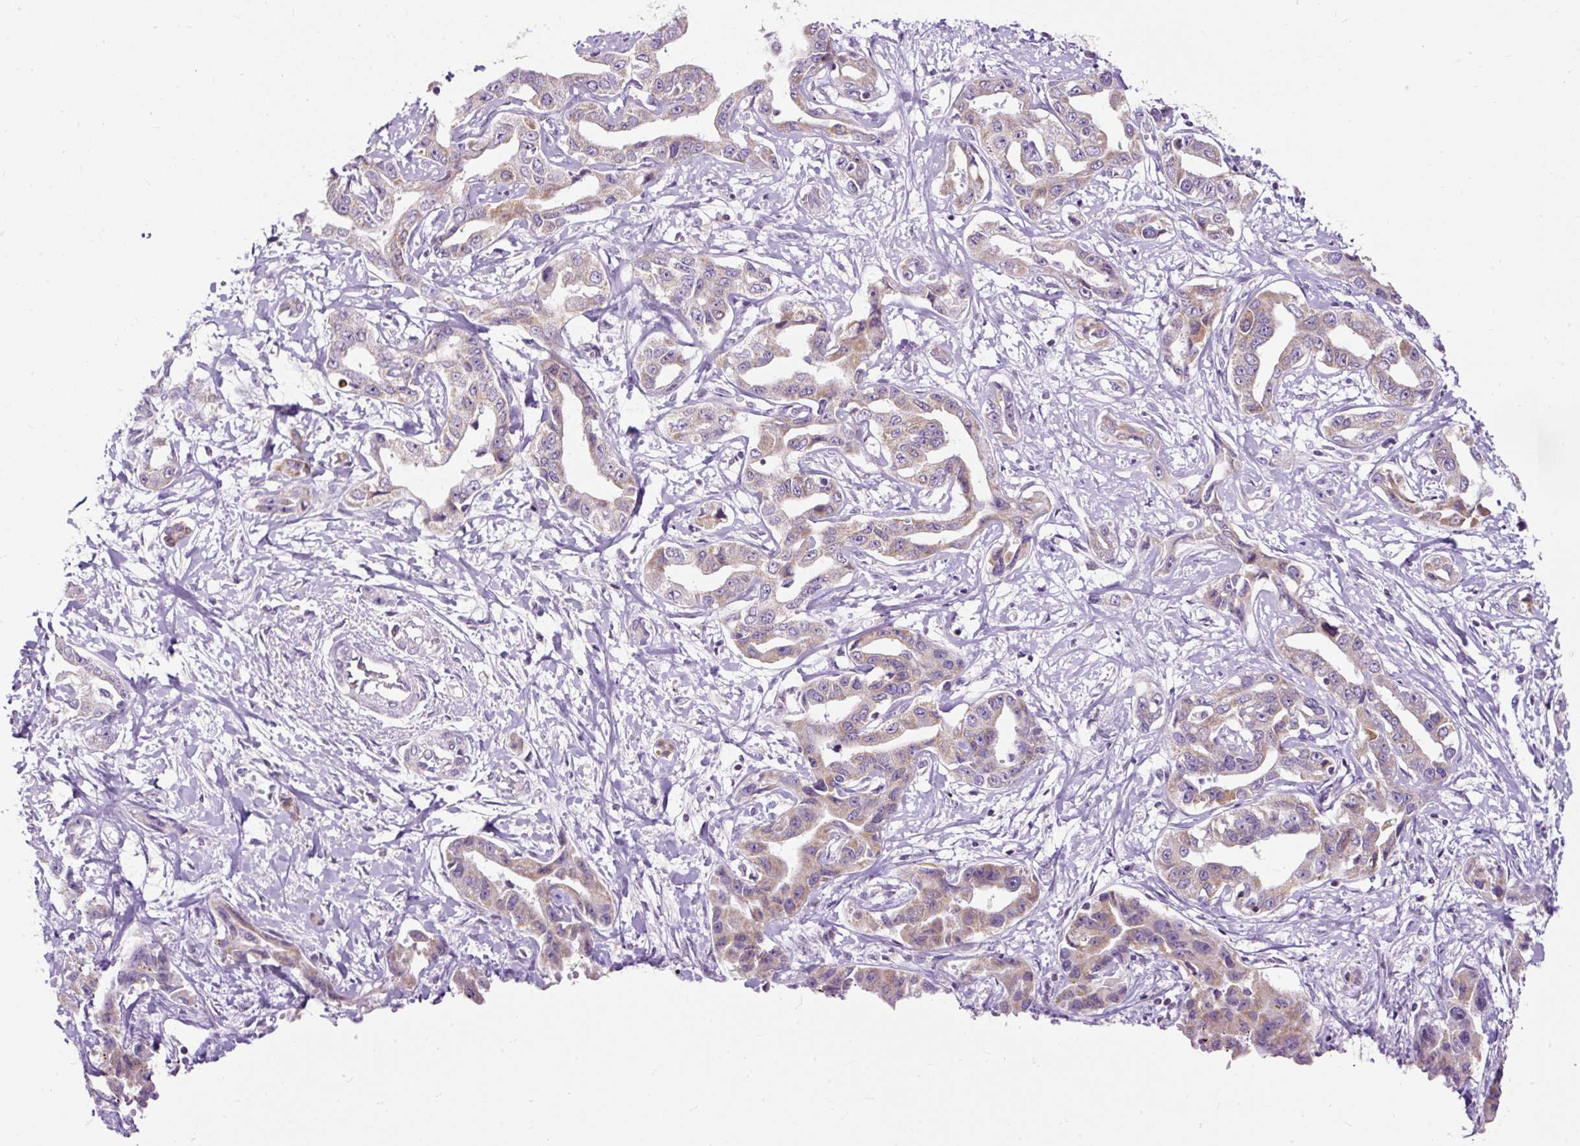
{"staining": {"intensity": "weak", "quantity": "25%-75%", "location": "cytoplasmic/membranous"}, "tissue": "liver cancer", "cell_type": "Tumor cells", "image_type": "cancer", "snomed": [{"axis": "morphology", "description": "Cholangiocarcinoma"}, {"axis": "topography", "description": "Liver"}], "caption": "Protein analysis of liver cancer (cholangiocarcinoma) tissue reveals weak cytoplasmic/membranous positivity in about 25%-75% of tumor cells.", "gene": "FMC1", "patient": {"sex": "male", "age": 59}}